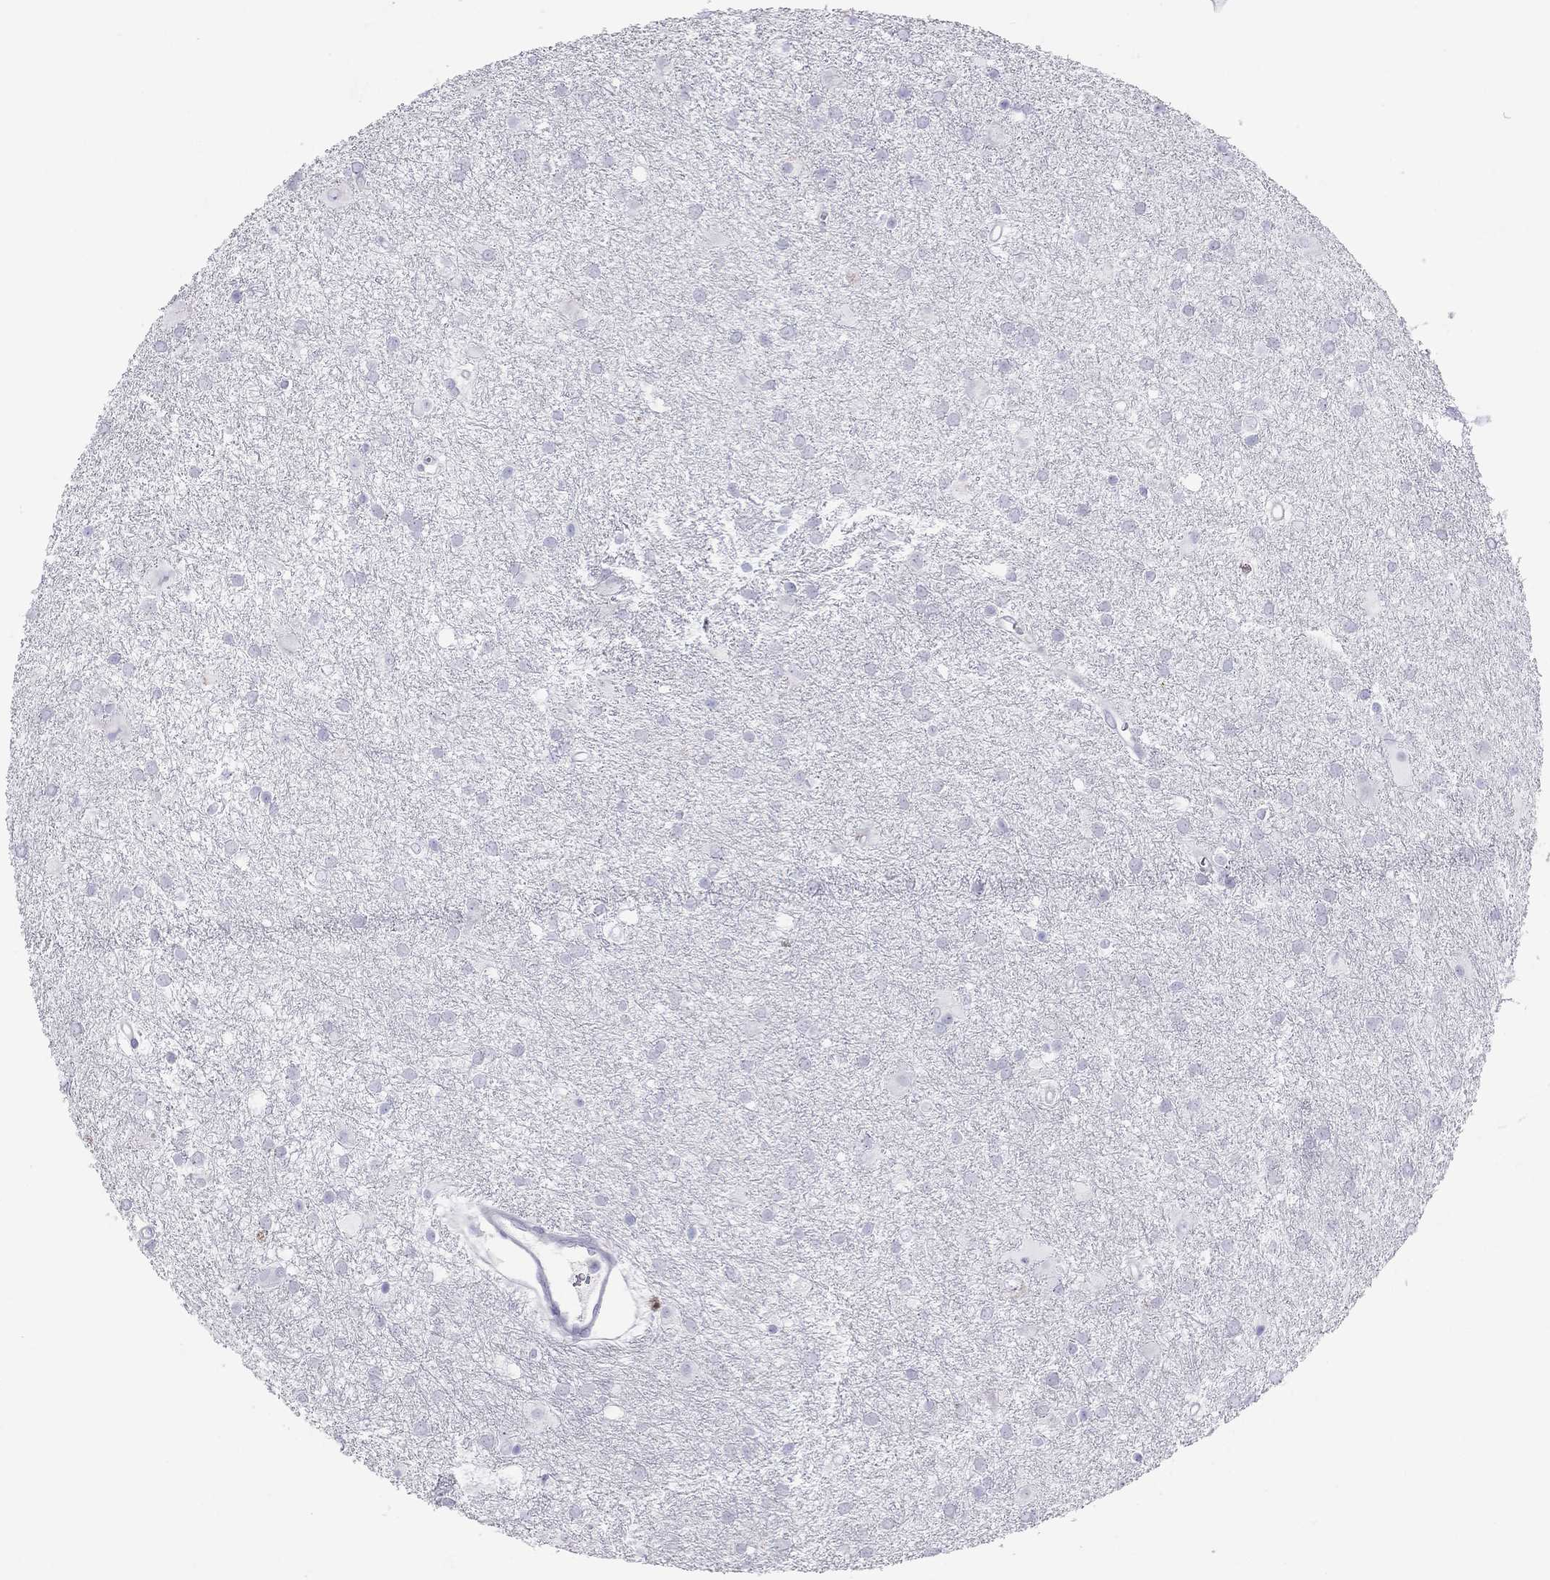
{"staining": {"intensity": "negative", "quantity": "none", "location": "none"}, "tissue": "glioma", "cell_type": "Tumor cells", "image_type": "cancer", "snomed": [{"axis": "morphology", "description": "Glioma, malignant, Low grade"}, {"axis": "topography", "description": "Brain"}], "caption": "Tumor cells show no significant protein positivity in malignant glioma (low-grade).", "gene": "FSCN3", "patient": {"sex": "male", "age": 58}}